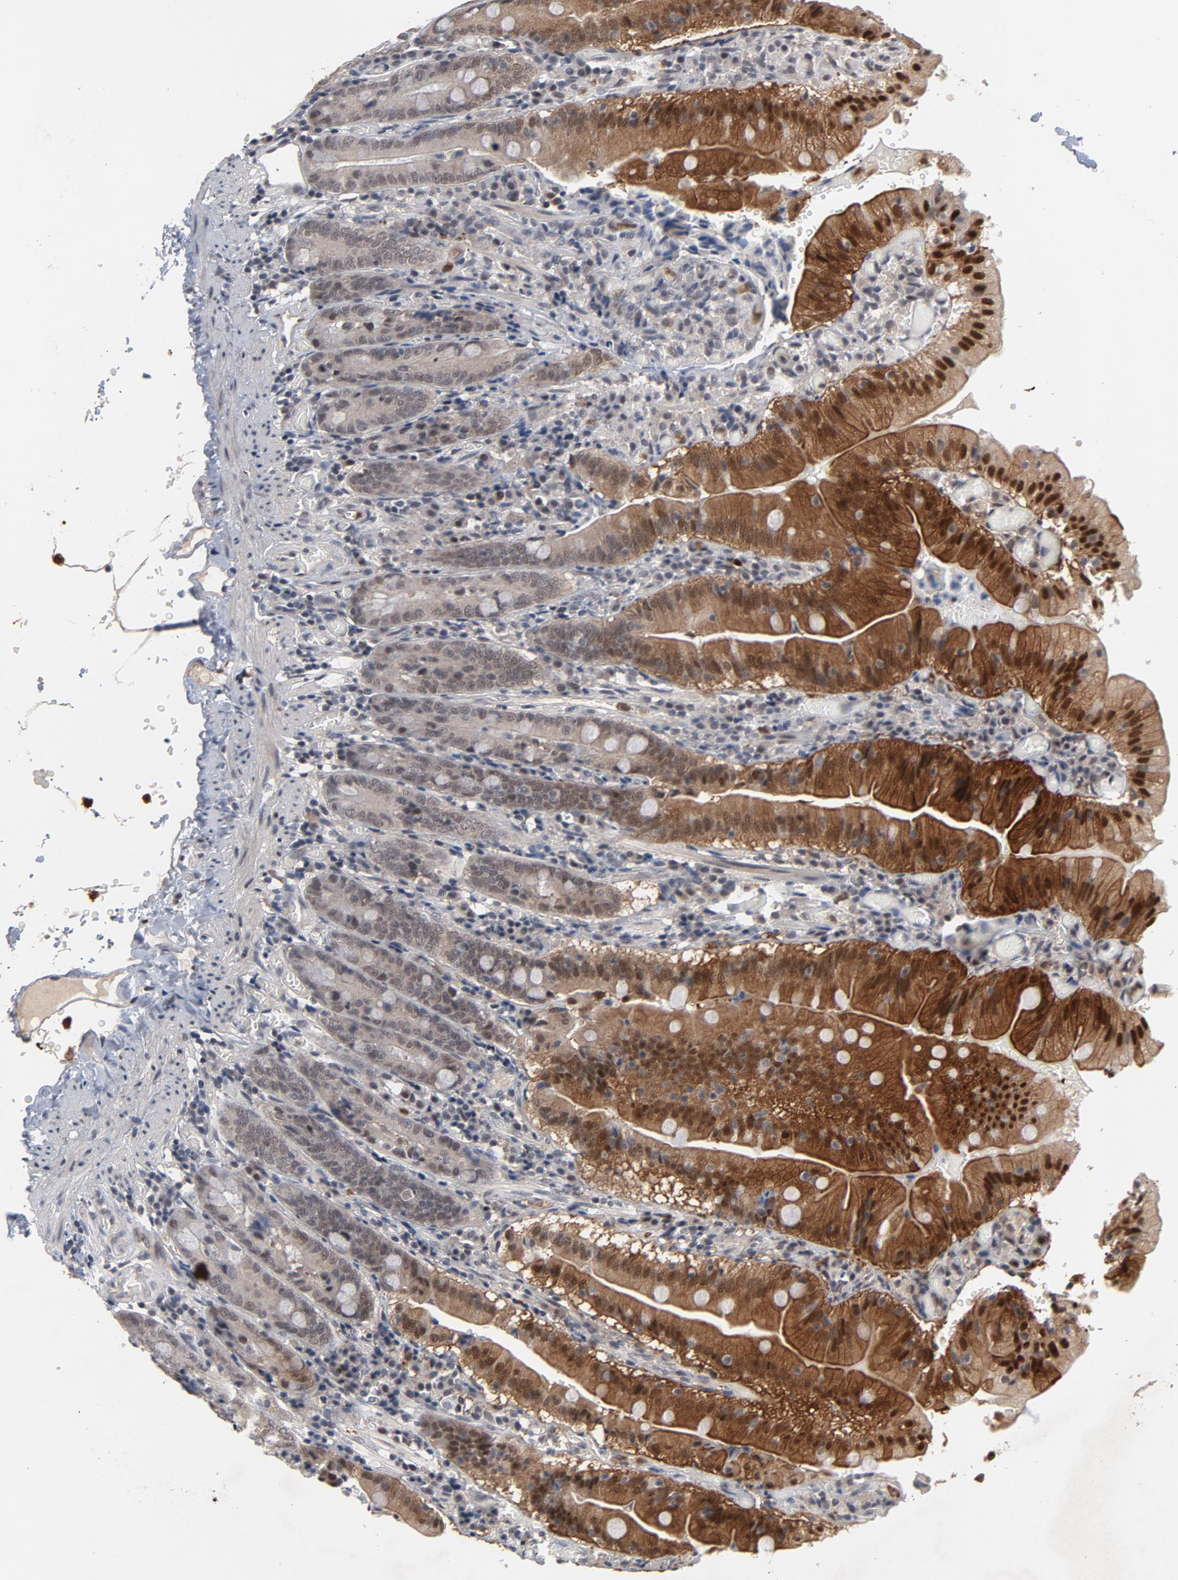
{"staining": {"intensity": "moderate", "quantity": "25%-75%", "location": "cytoplasmic/membranous,nuclear"}, "tissue": "small intestine", "cell_type": "Glandular cells", "image_type": "normal", "snomed": [{"axis": "morphology", "description": "Normal tissue, NOS"}, {"axis": "topography", "description": "Small intestine"}], "caption": "A brown stain labels moderate cytoplasmic/membranous,nuclear staining of a protein in glandular cells of normal human small intestine. Ihc stains the protein of interest in brown and the nuclei are stained blue.", "gene": "RTL5", "patient": {"sex": "male", "age": 71}}